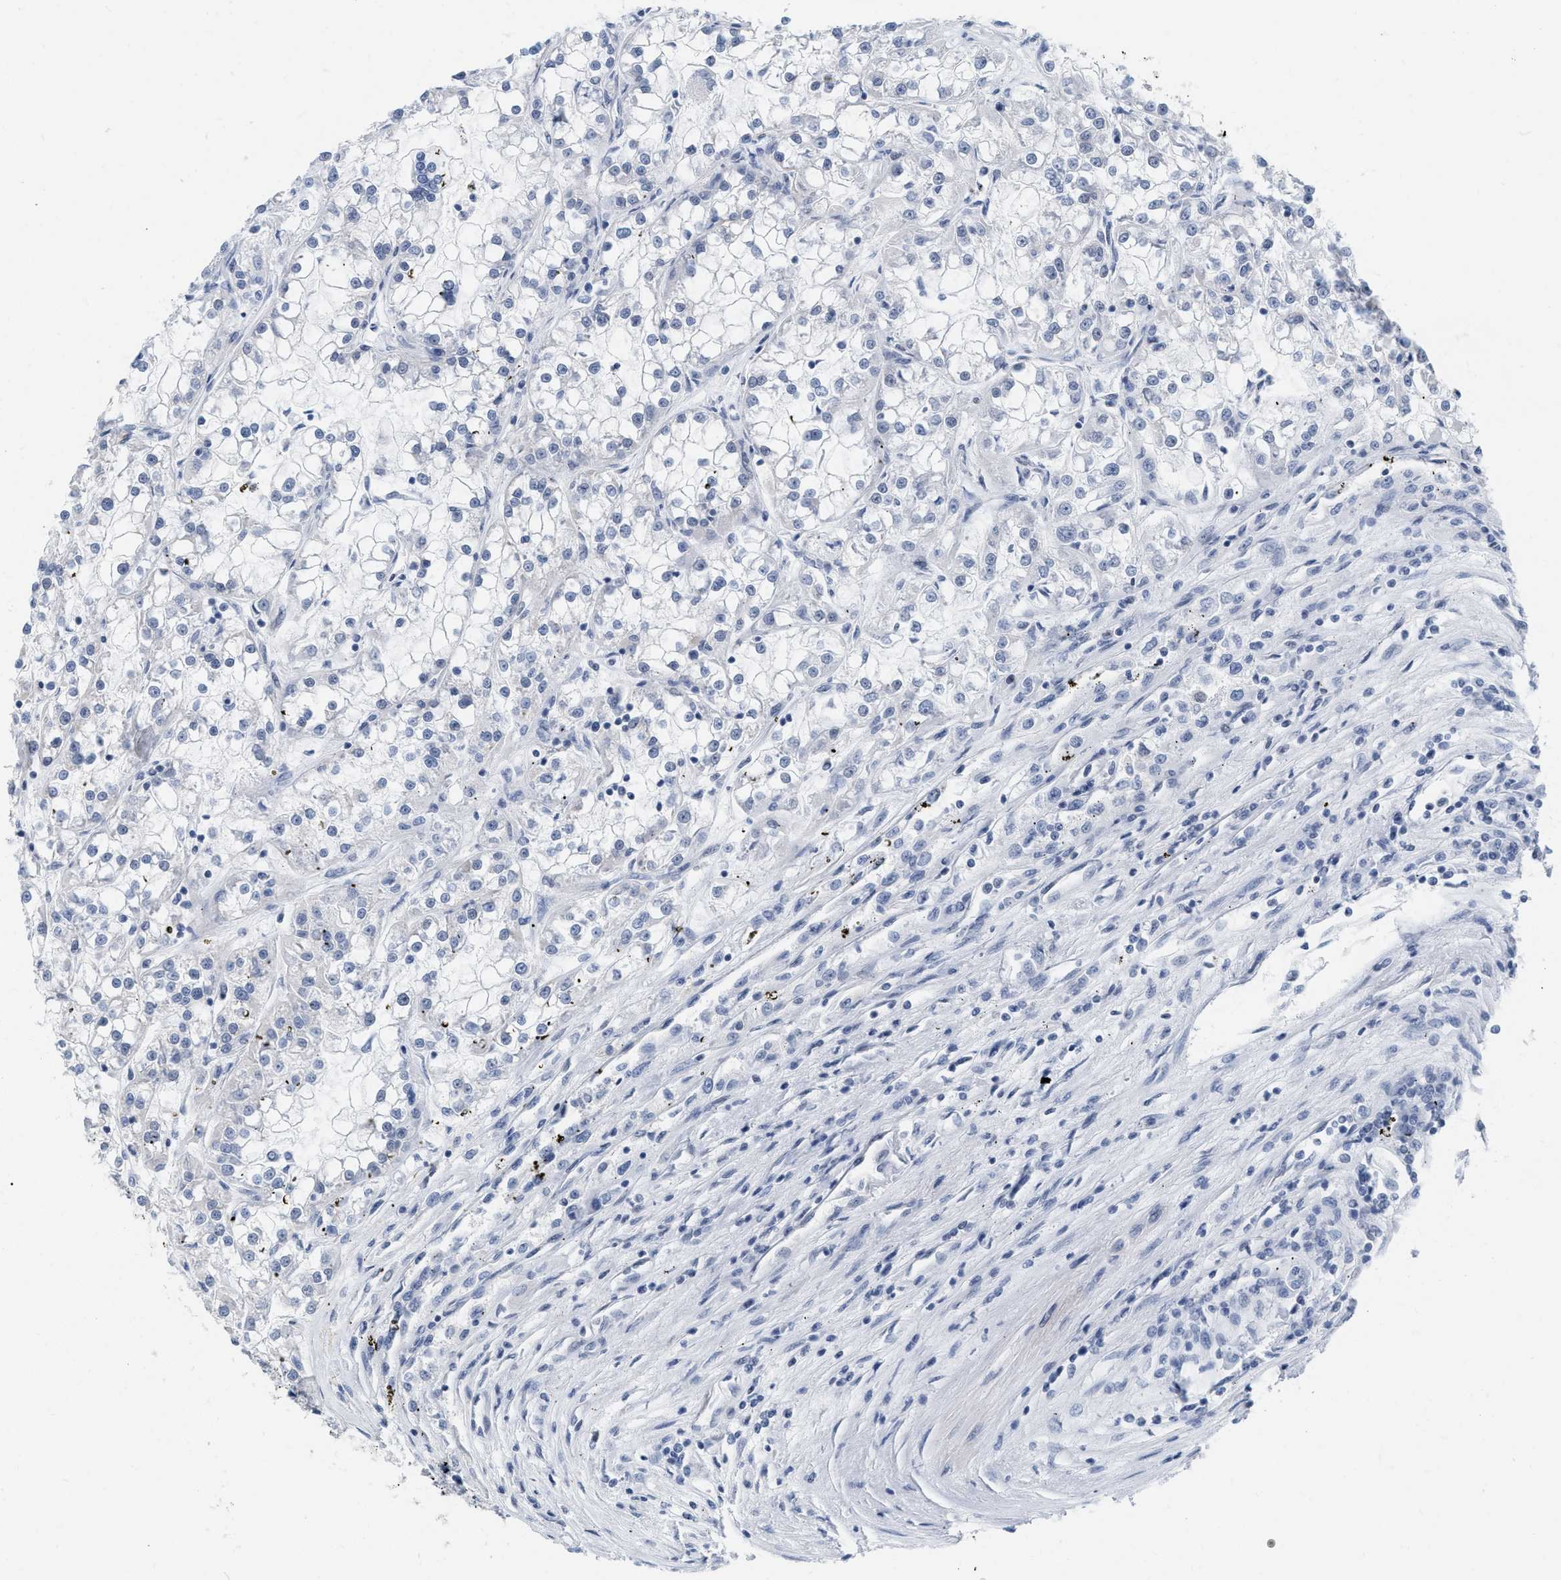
{"staining": {"intensity": "negative", "quantity": "none", "location": "none"}, "tissue": "renal cancer", "cell_type": "Tumor cells", "image_type": "cancer", "snomed": [{"axis": "morphology", "description": "Adenocarcinoma, NOS"}, {"axis": "topography", "description": "Kidney"}], "caption": "Protein analysis of renal cancer exhibits no significant positivity in tumor cells.", "gene": "XIRP1", "patient": {"sex": "female", "age": 52}}